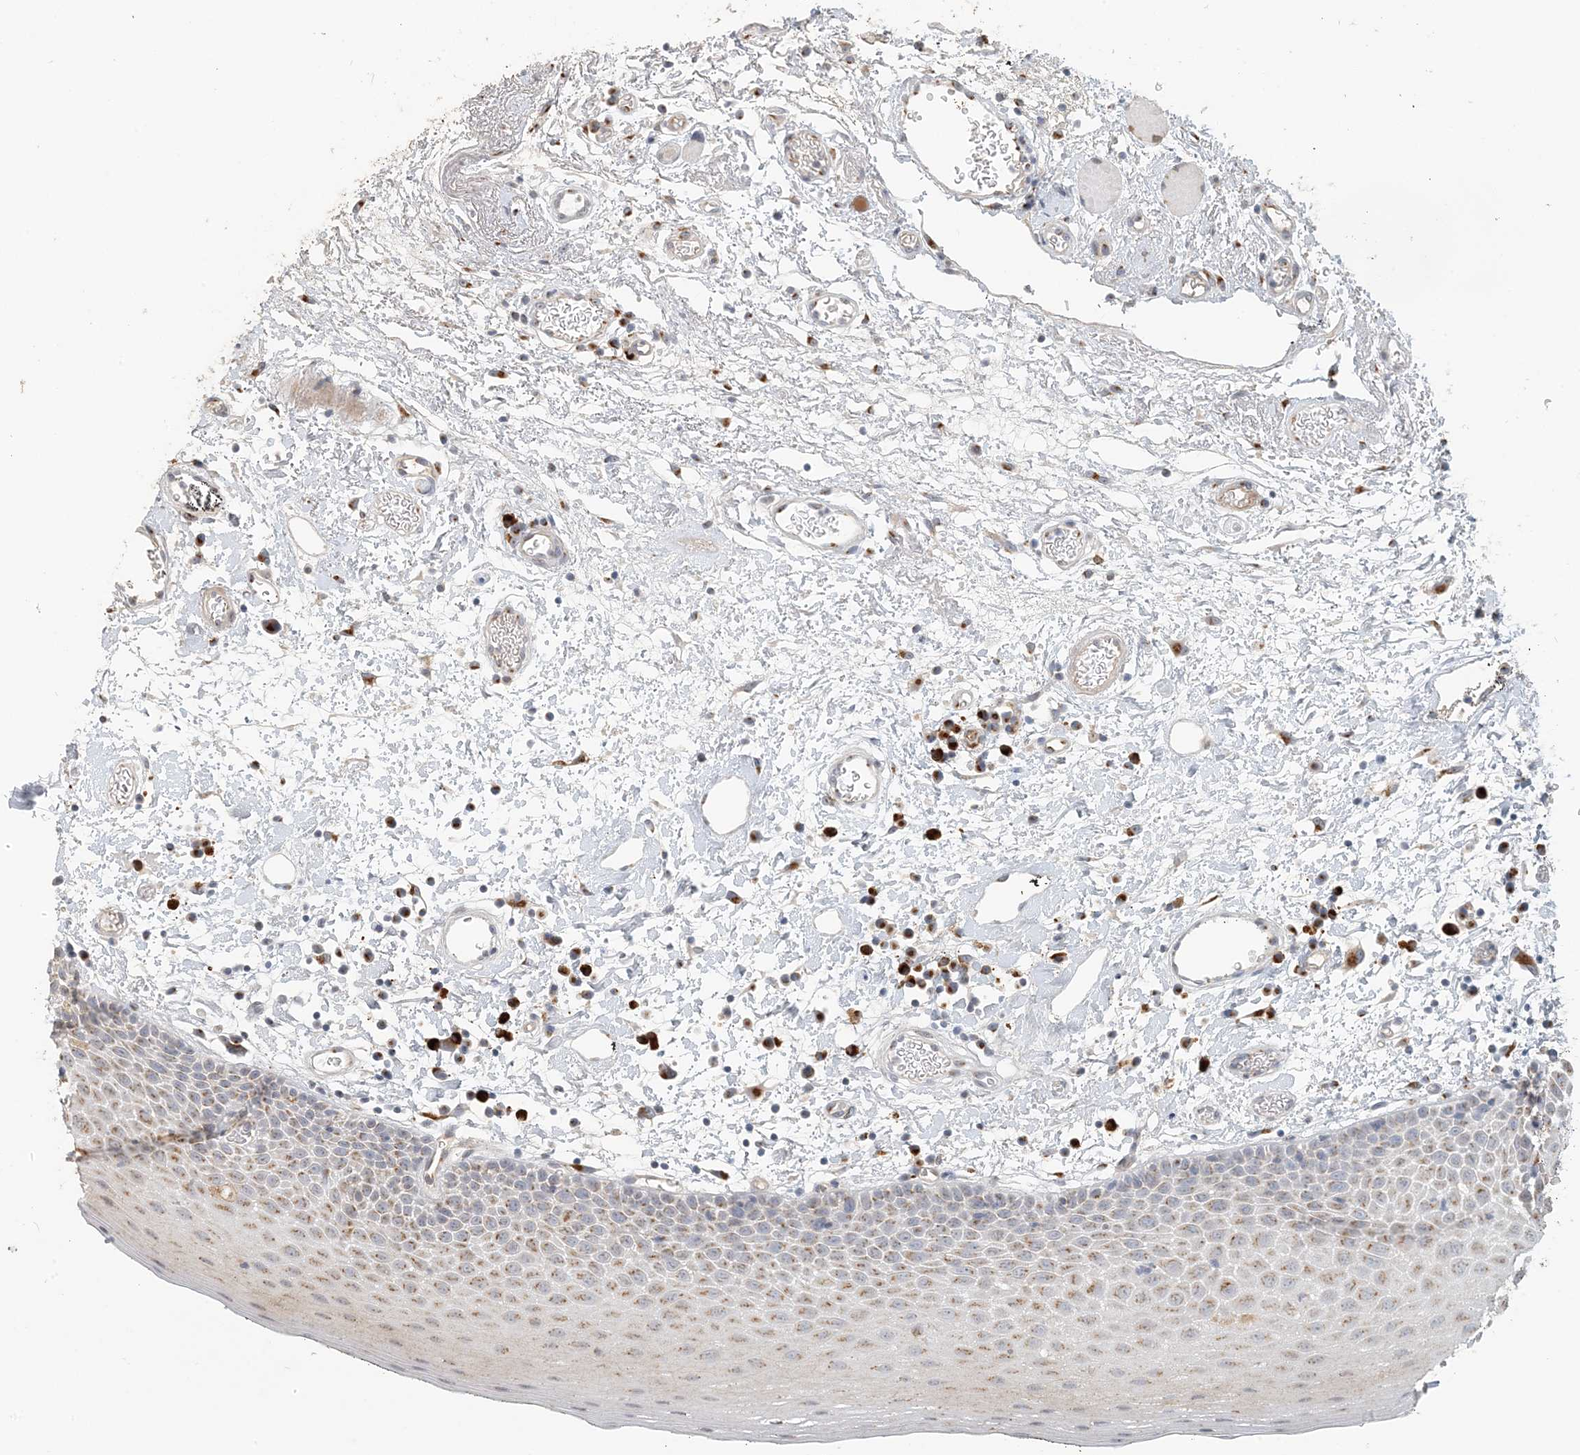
{"staining": {"intensity": "moderate", "quantity": "25%-75%", "location": "cytoplasmic/membranous"}, "tissue": "oral mucosa", "cell_type": "Squamous epithelial cells", "image_type": "normal", "snomed": [{"axis": "morphology", "description": "Normal tissue, NOS"}, {"axis": "topography", "description": "Oral tissue"}], "caption": "The photomicrograph displays immunohistochemical staining of unremarkable oral mucosa. There is moderate cytoplasmic/membranous positivity is present in approximately 25%-75% of squamous epithelial cells.", "gene": "ZCCHC4", "patient": {"sex": "male", "age": 74}}